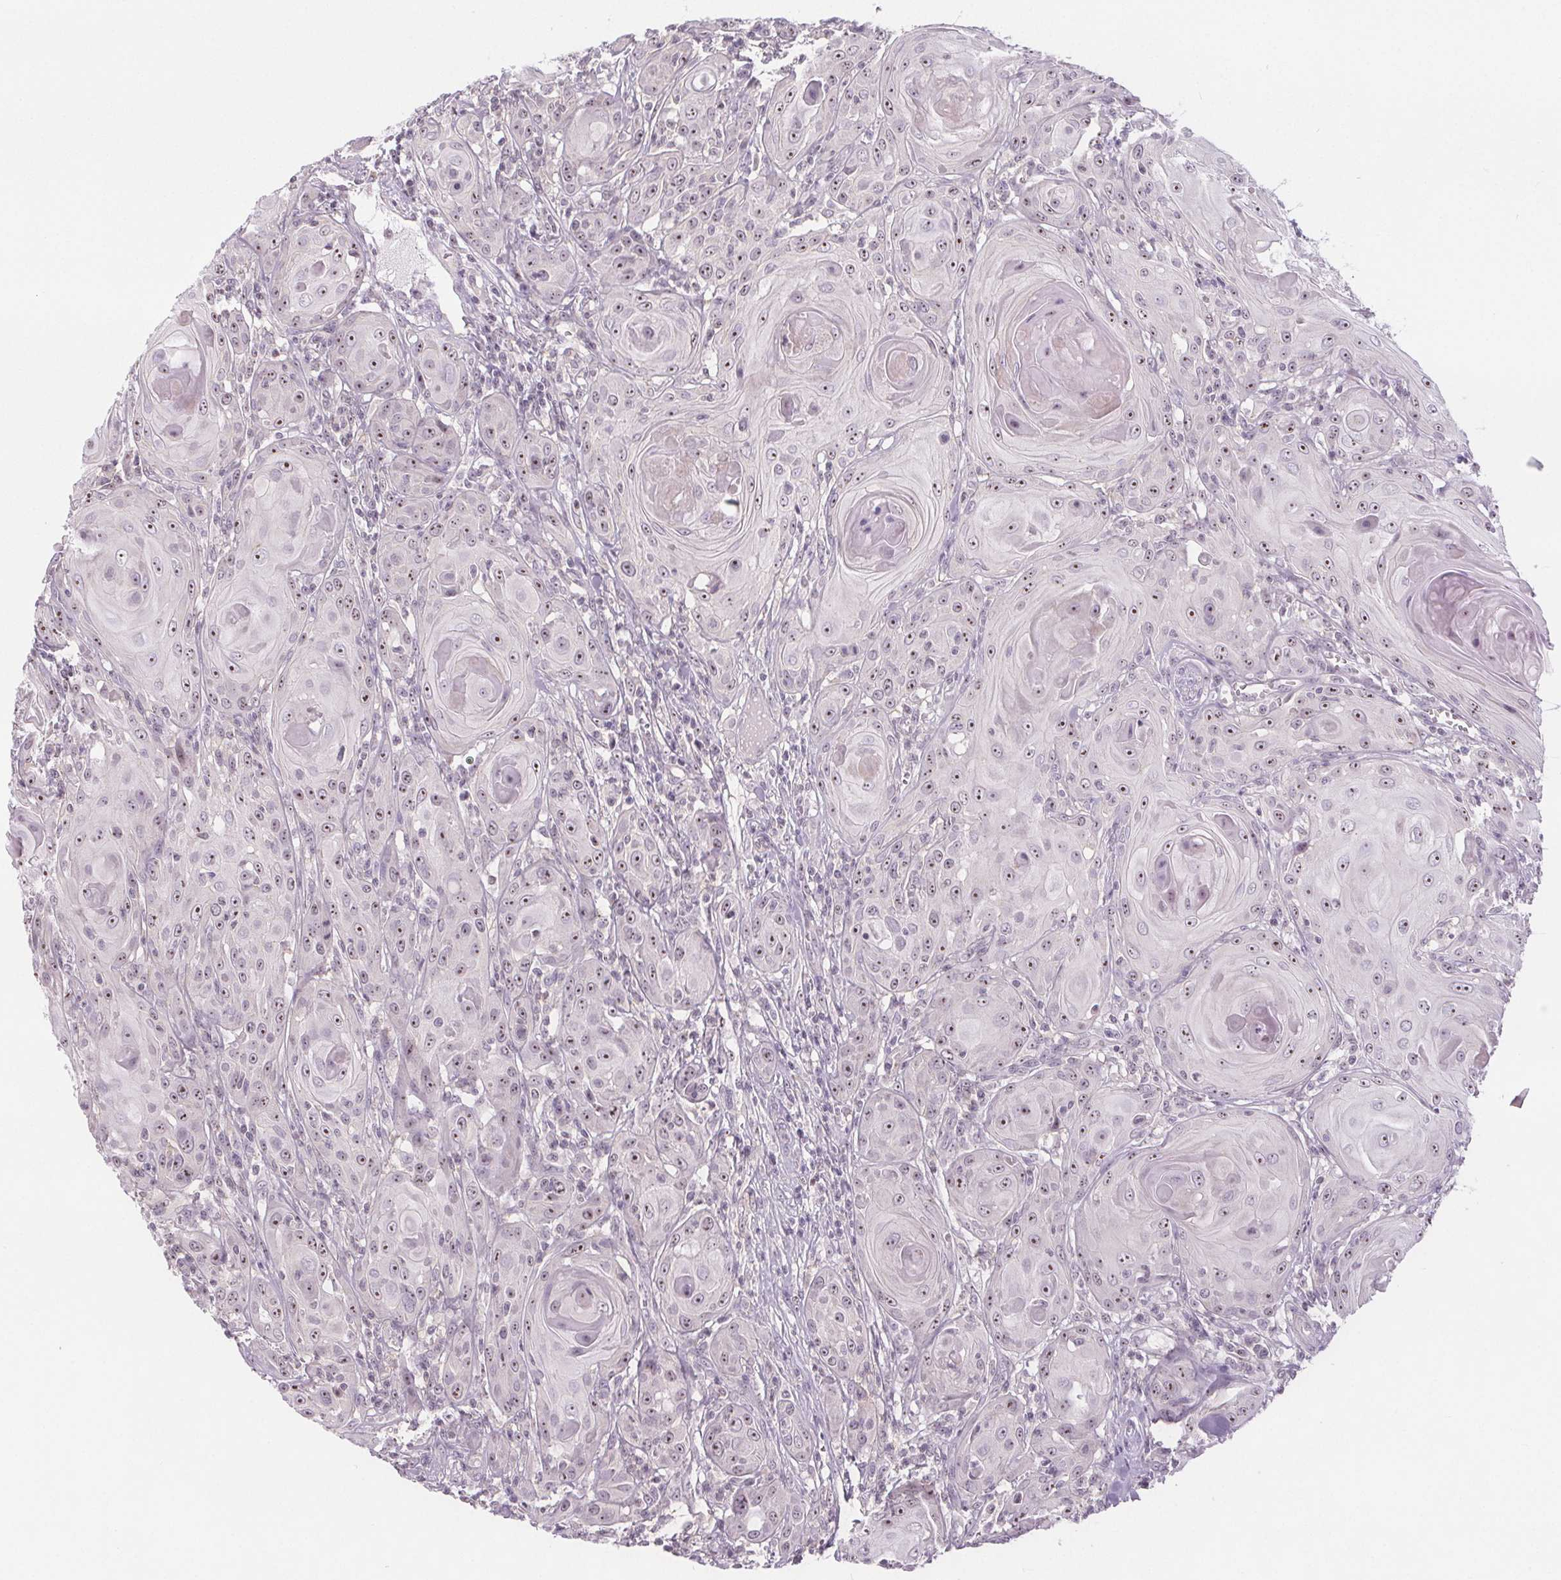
{"staining": {"intensity": "moderate", "quantity": ">75%", "location": "nuclear"}, "tissue": "head and neck cancer", "cell_type": "Tumor cells", "image_type": "cancer", "snomed": [{"axis": "morphology", "description": "Squamous cell carcinoma, NOS"}, {"axis": "topography", "description": "Head-Neck"}], "caption": "Human squamous cell carcinoma (head and neck) stained with a brown dye exhibits moderate nuclear positive staining in about >75% of tumor cells.", "gene": "NOLC1", "patient": {"sex": "female", "age": 80}}